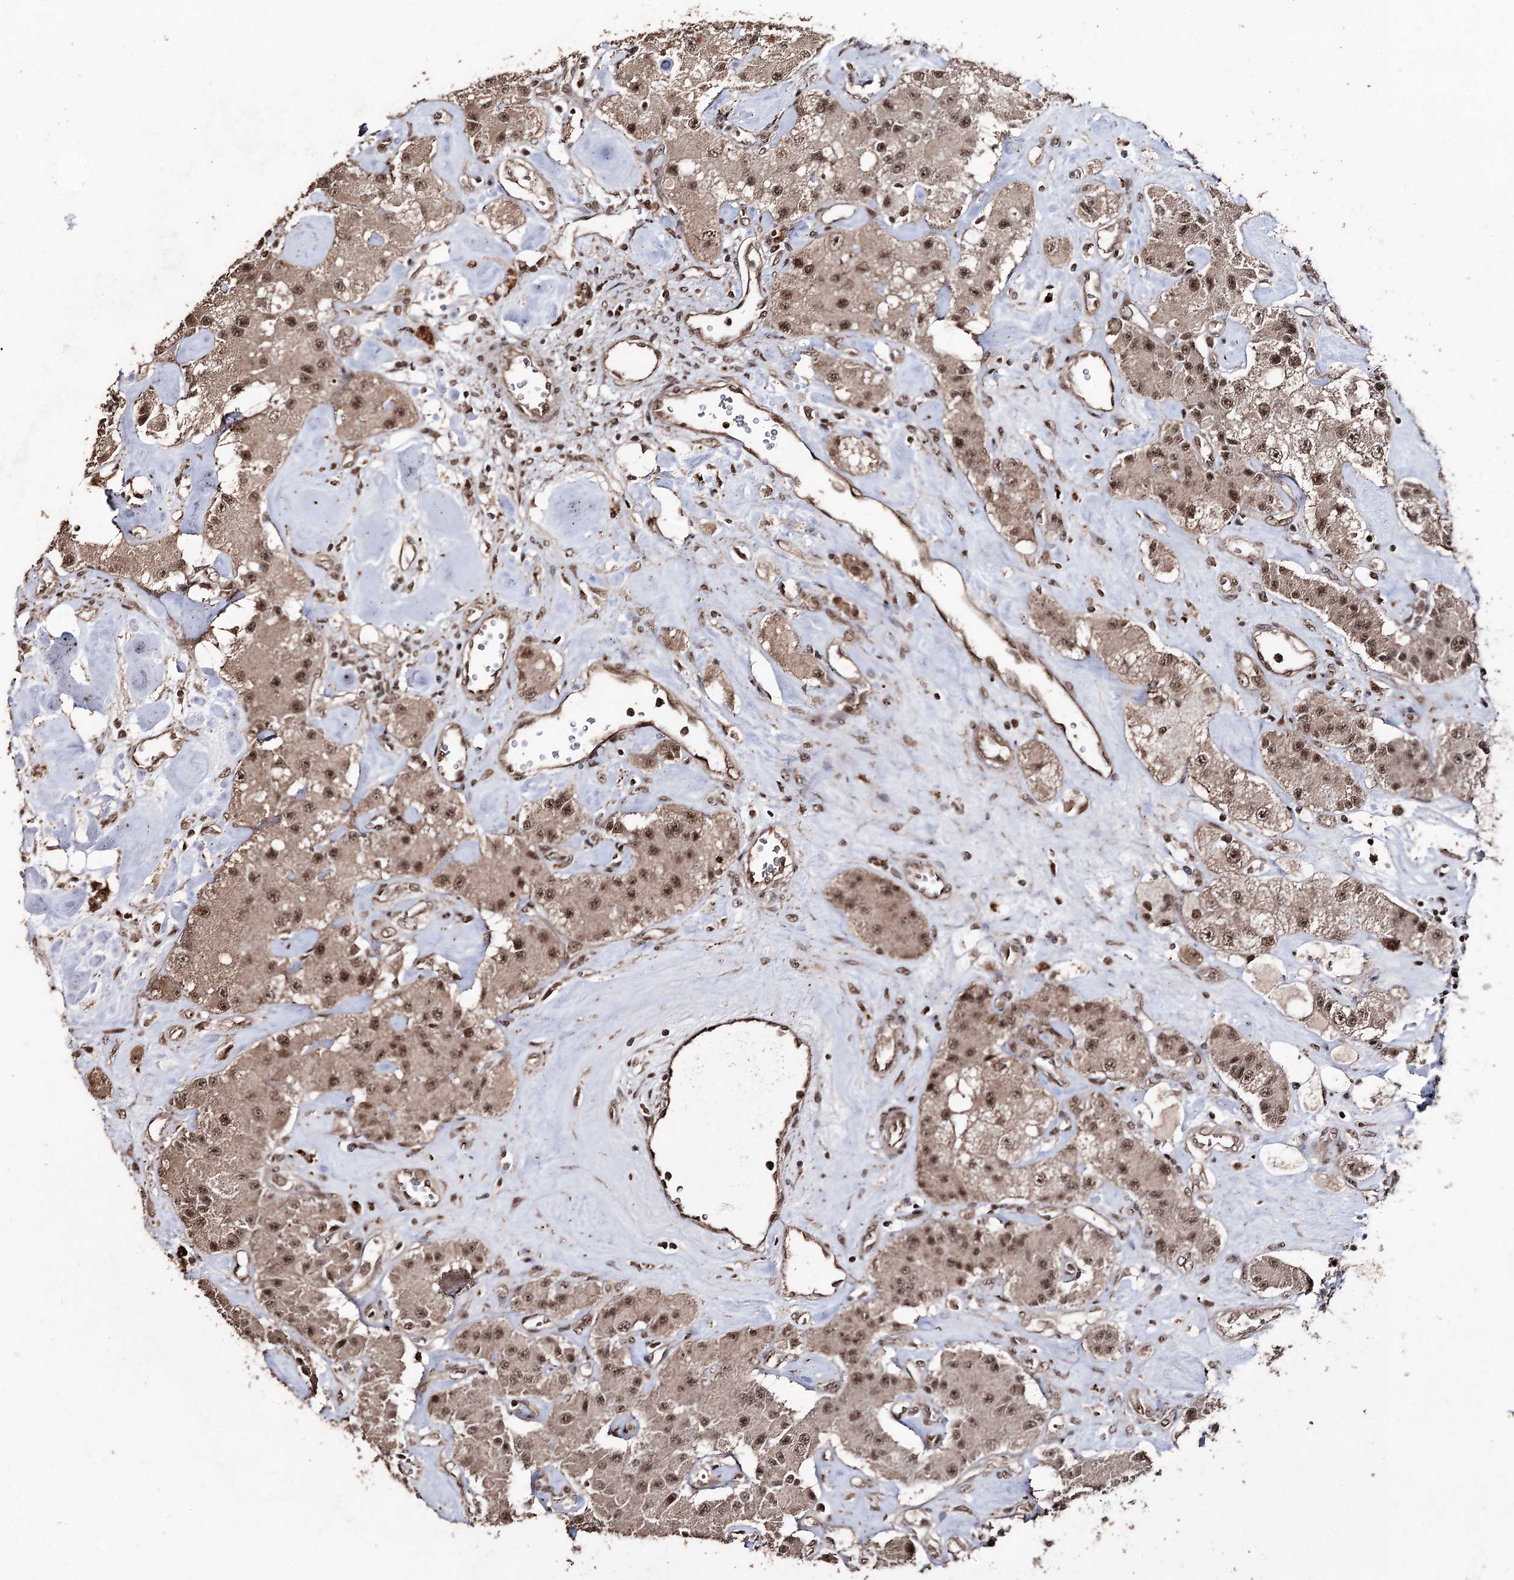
{"staining": {"intensity": "moderate", "quantity": ">75%", "location": "nuclear"}, "tissue": "carcinoid", "cell_type": "Tumor cells", "image_type": "cancer", "snomed": [{"axis": "morphology", "description": "Carcinoid, malignant, NOS"}, {"axis": "topography", "description": "Pancreas"}], "caption": "An image showing moderate nuclear staining in about >75% of tumor cells in malignant carcinoid, as visualized by brown immunohistochemical staining.", "gene": "U2SURP", "patient": {"sex": "male", "age": 41}}